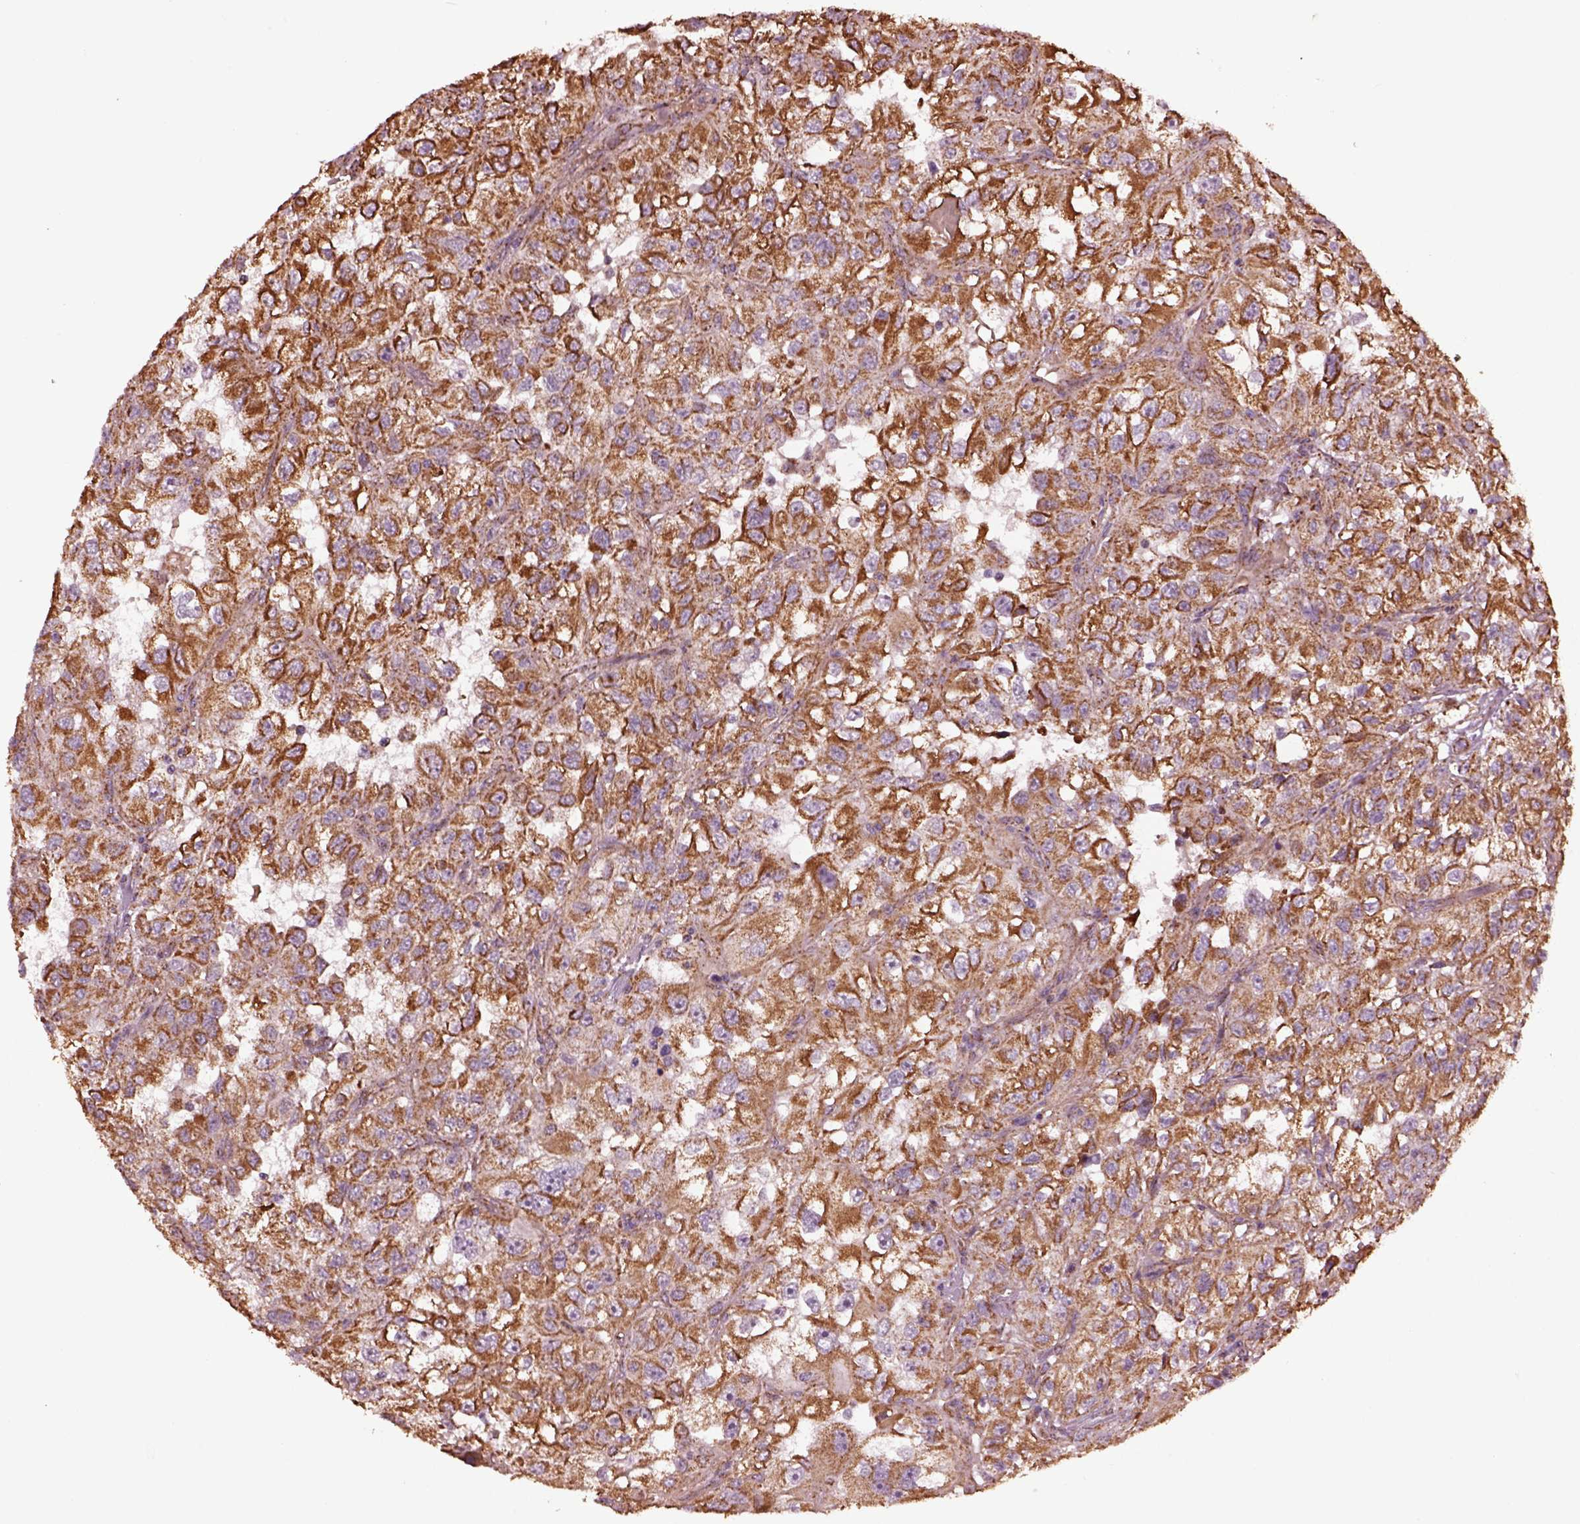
{"staining": {"intensity": "moderate", "quantity": ">75%", "location": "cytoplasmic/membranous"}, "tissue": "renal cancer", "cell_type": "Tumor cells", "image_type": "cancer", "snomed": [{"axis": "morphology", "description": "Adenocarcinoma, NOS"}, {"axis": "topography", "description": "Kidney"}], "caption": "A brown stain highlights moderate cytoplasmic/membranous expression of a protein in human renal adenocarcinoma tumor cells.", "gene": "TMEM254", "patient": {"sex": "male", "age": 64}}